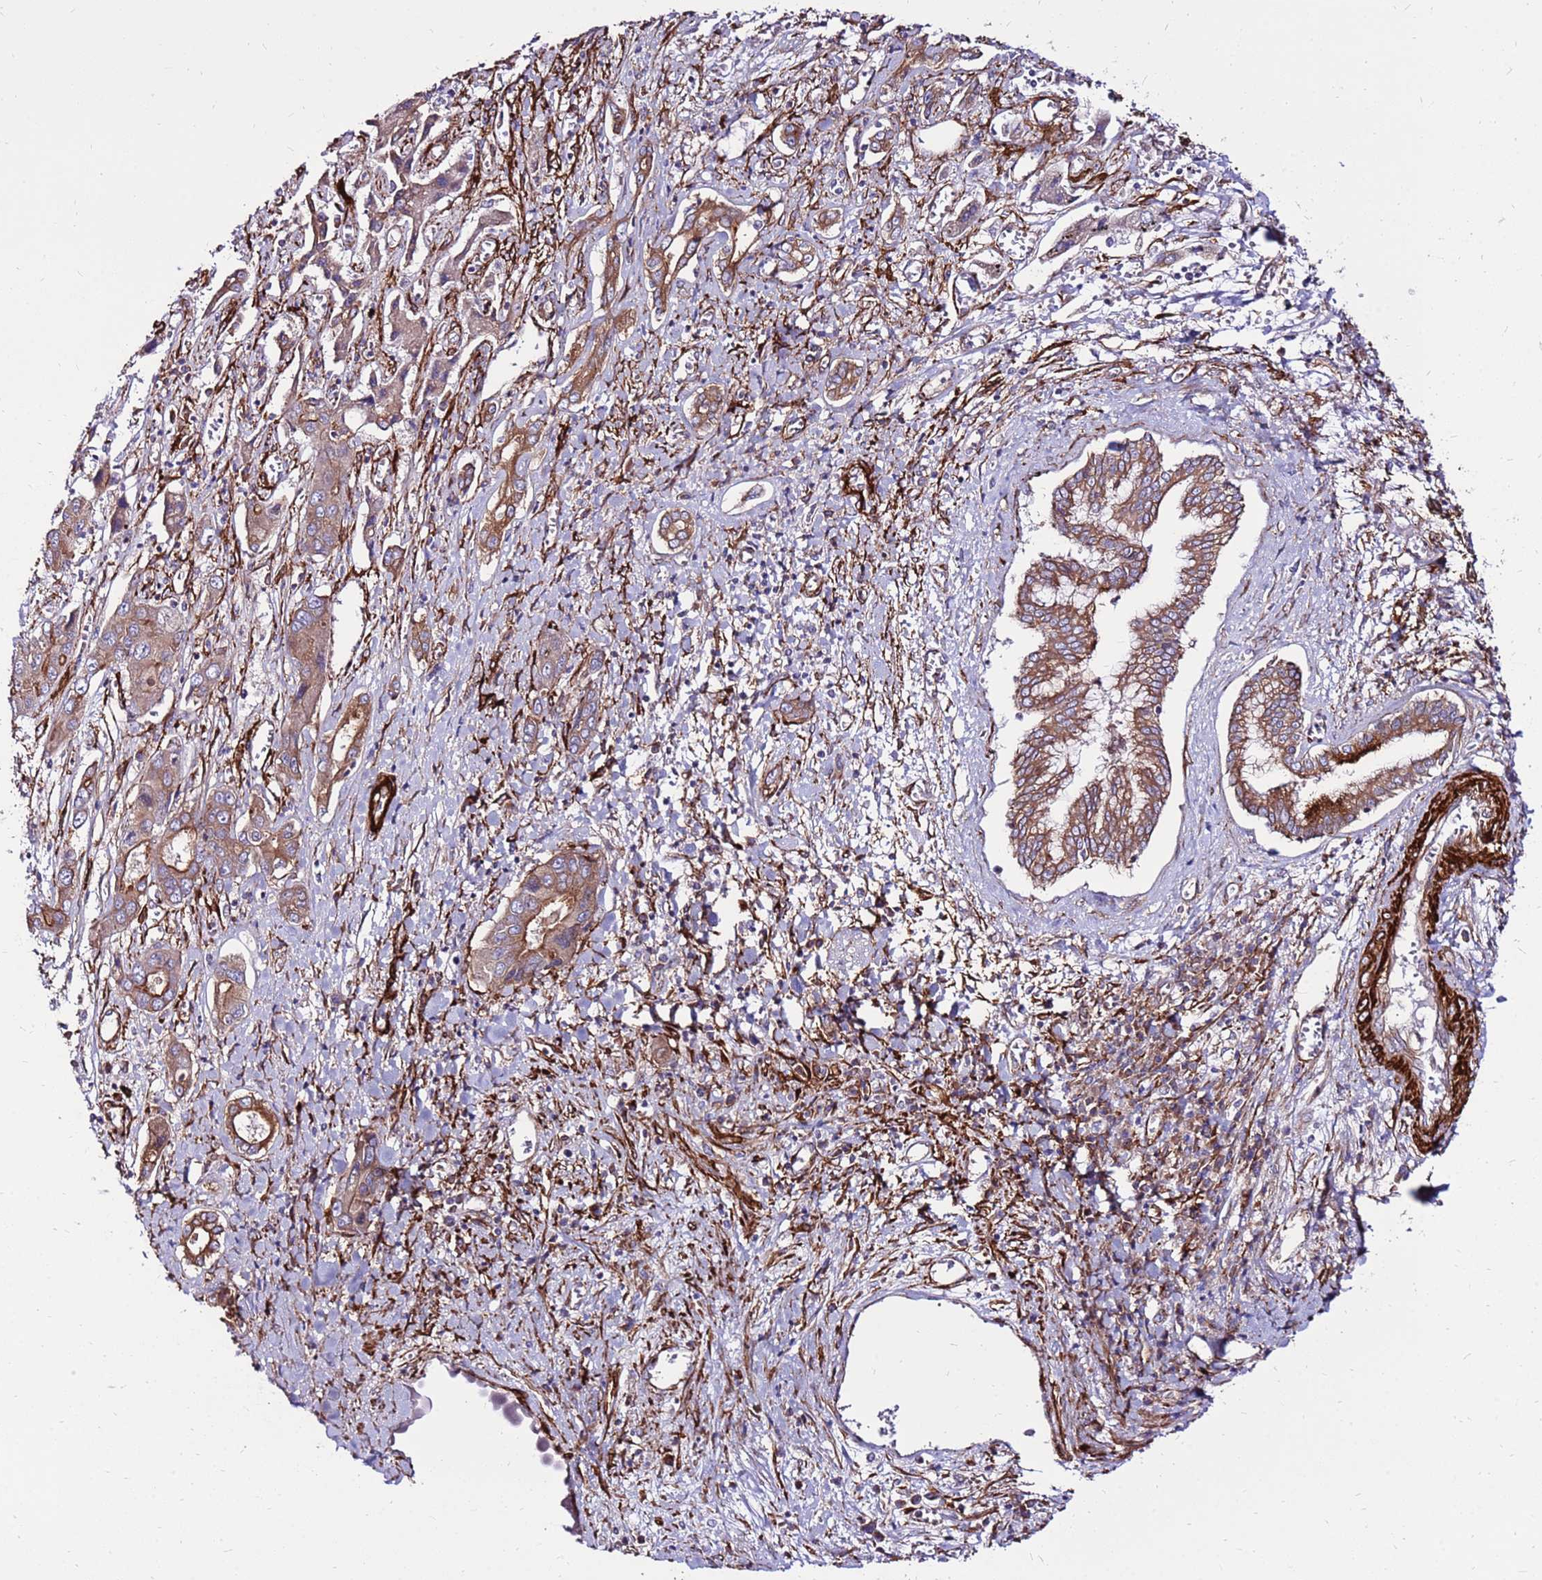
{"staining": {"intensity": "moderate", "quantity": ">75%", "location": "cytoplasmic/membranous"}, "tissue": "liver cancer", "cell_type": "Tumor cells", "image_type": "cancer", "snomed": [{"axis": "morphology", "description": "Cholangiocarcinoma"}, {"axis": "topography", "description": "Liver"}], "caption": "Protein expression analysis of human cholangiocarcinoma (liver) reveals moderate cytoplasmic/membranous expression in approximately >75% of tumor cells. The protein of interest is shown in brown color, while the nuclei are stained blue.", "gene": "EI24", "patient": {"sex": "male", "age": 67}}